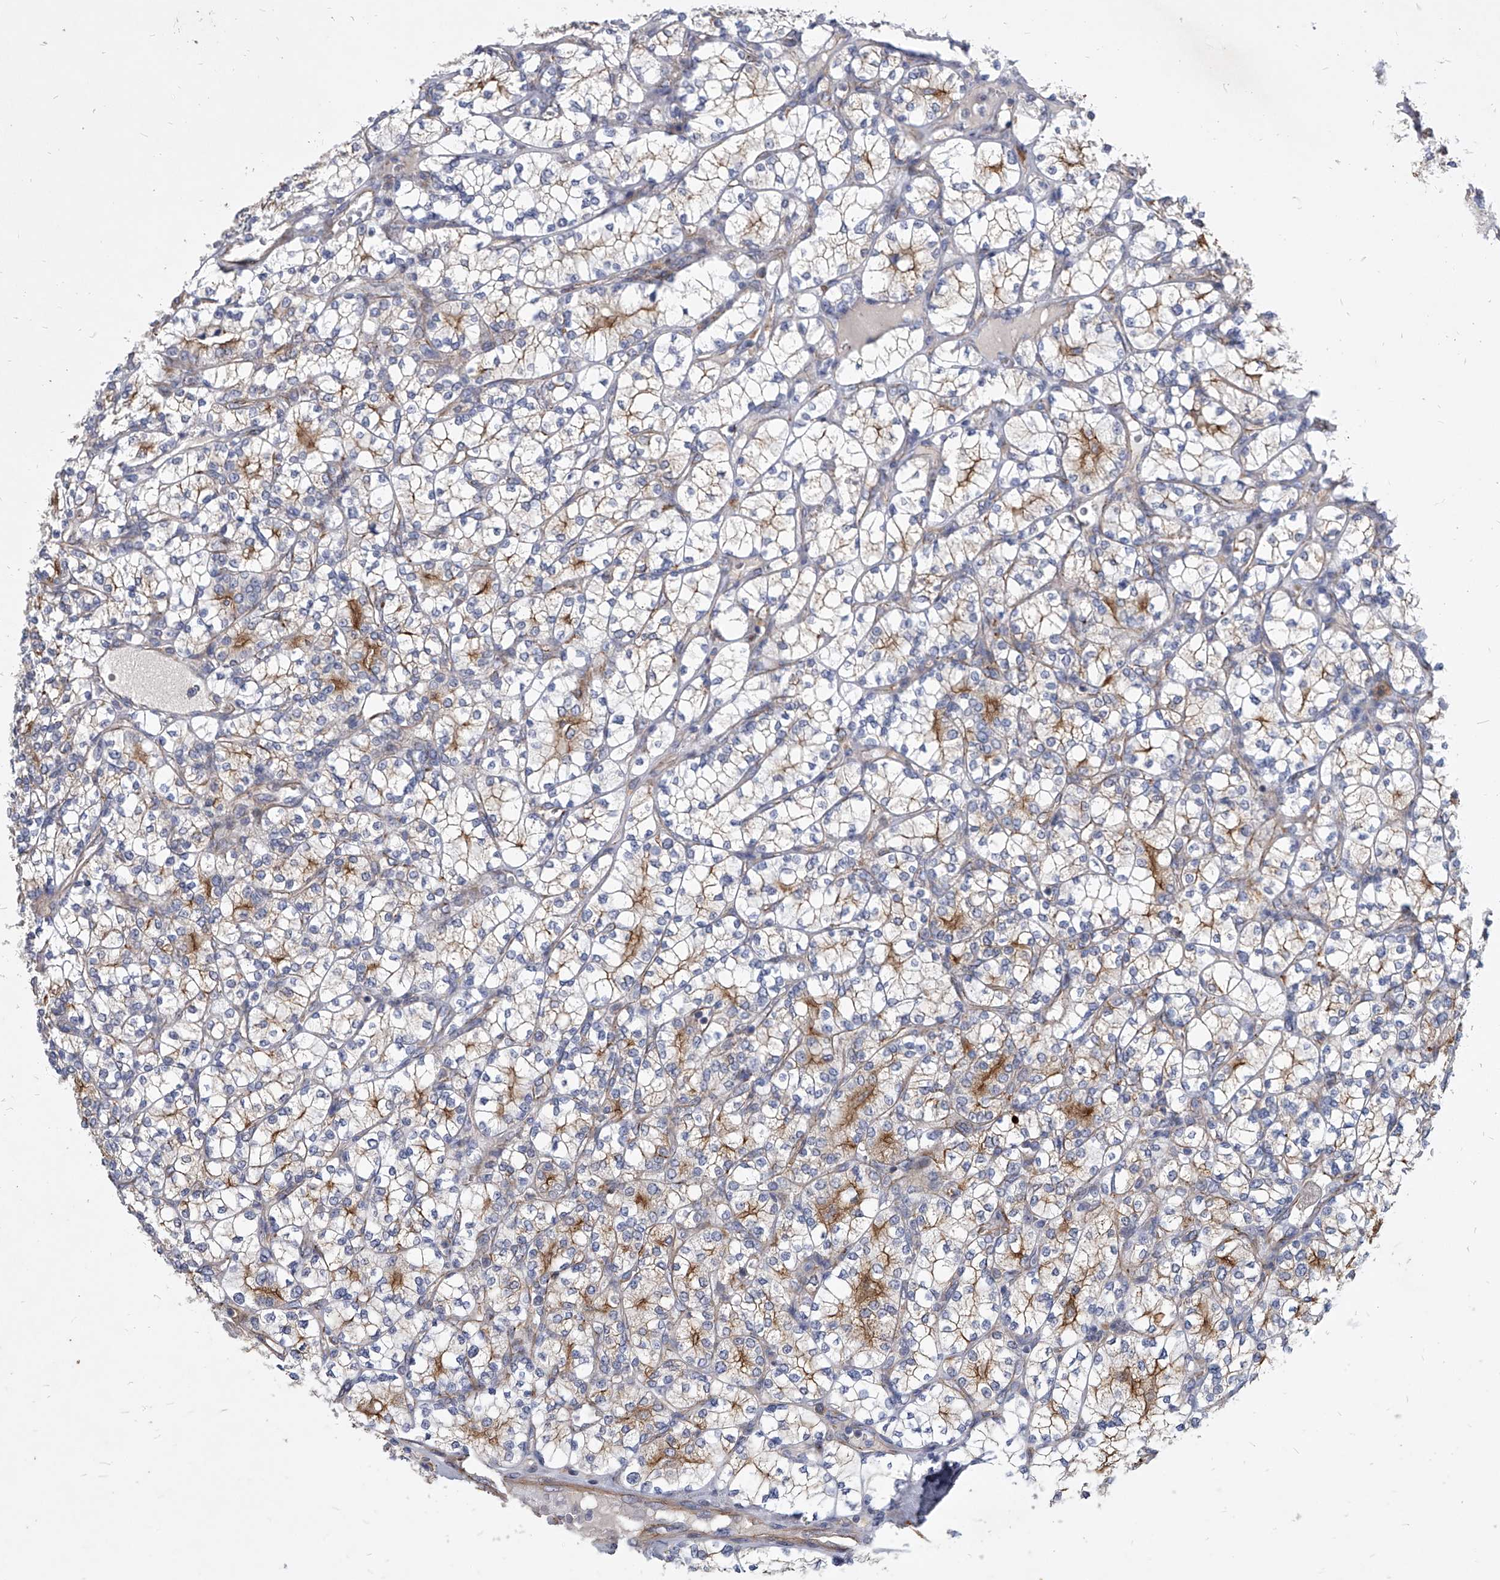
{"staining": {"intensity": "moderate", "quantity": "25%-75%", "location": "cytoplasmic/membranous"}, "tissue": "renal cancer", "cell_type": "Tumor cells", "image_type": "cancer", "snomed": [{"axis": "morphology", "description": "Adenocarcinoma, NOS"}, {"axis": "topography", "description": "Kidney"}], "caption": "Renal adenocarcinoma was stained to show a protein in brown. There is medium levels of moderate cytoplasmic/membranous positivity in approximately 25%-75% of tumor cells. (DAB (3,3'-diaminobenzidine) IHC with brightfield microscopy, high magnification).", "gene": "MINDY4", "patient": {"sex": "male", "age": 77}}